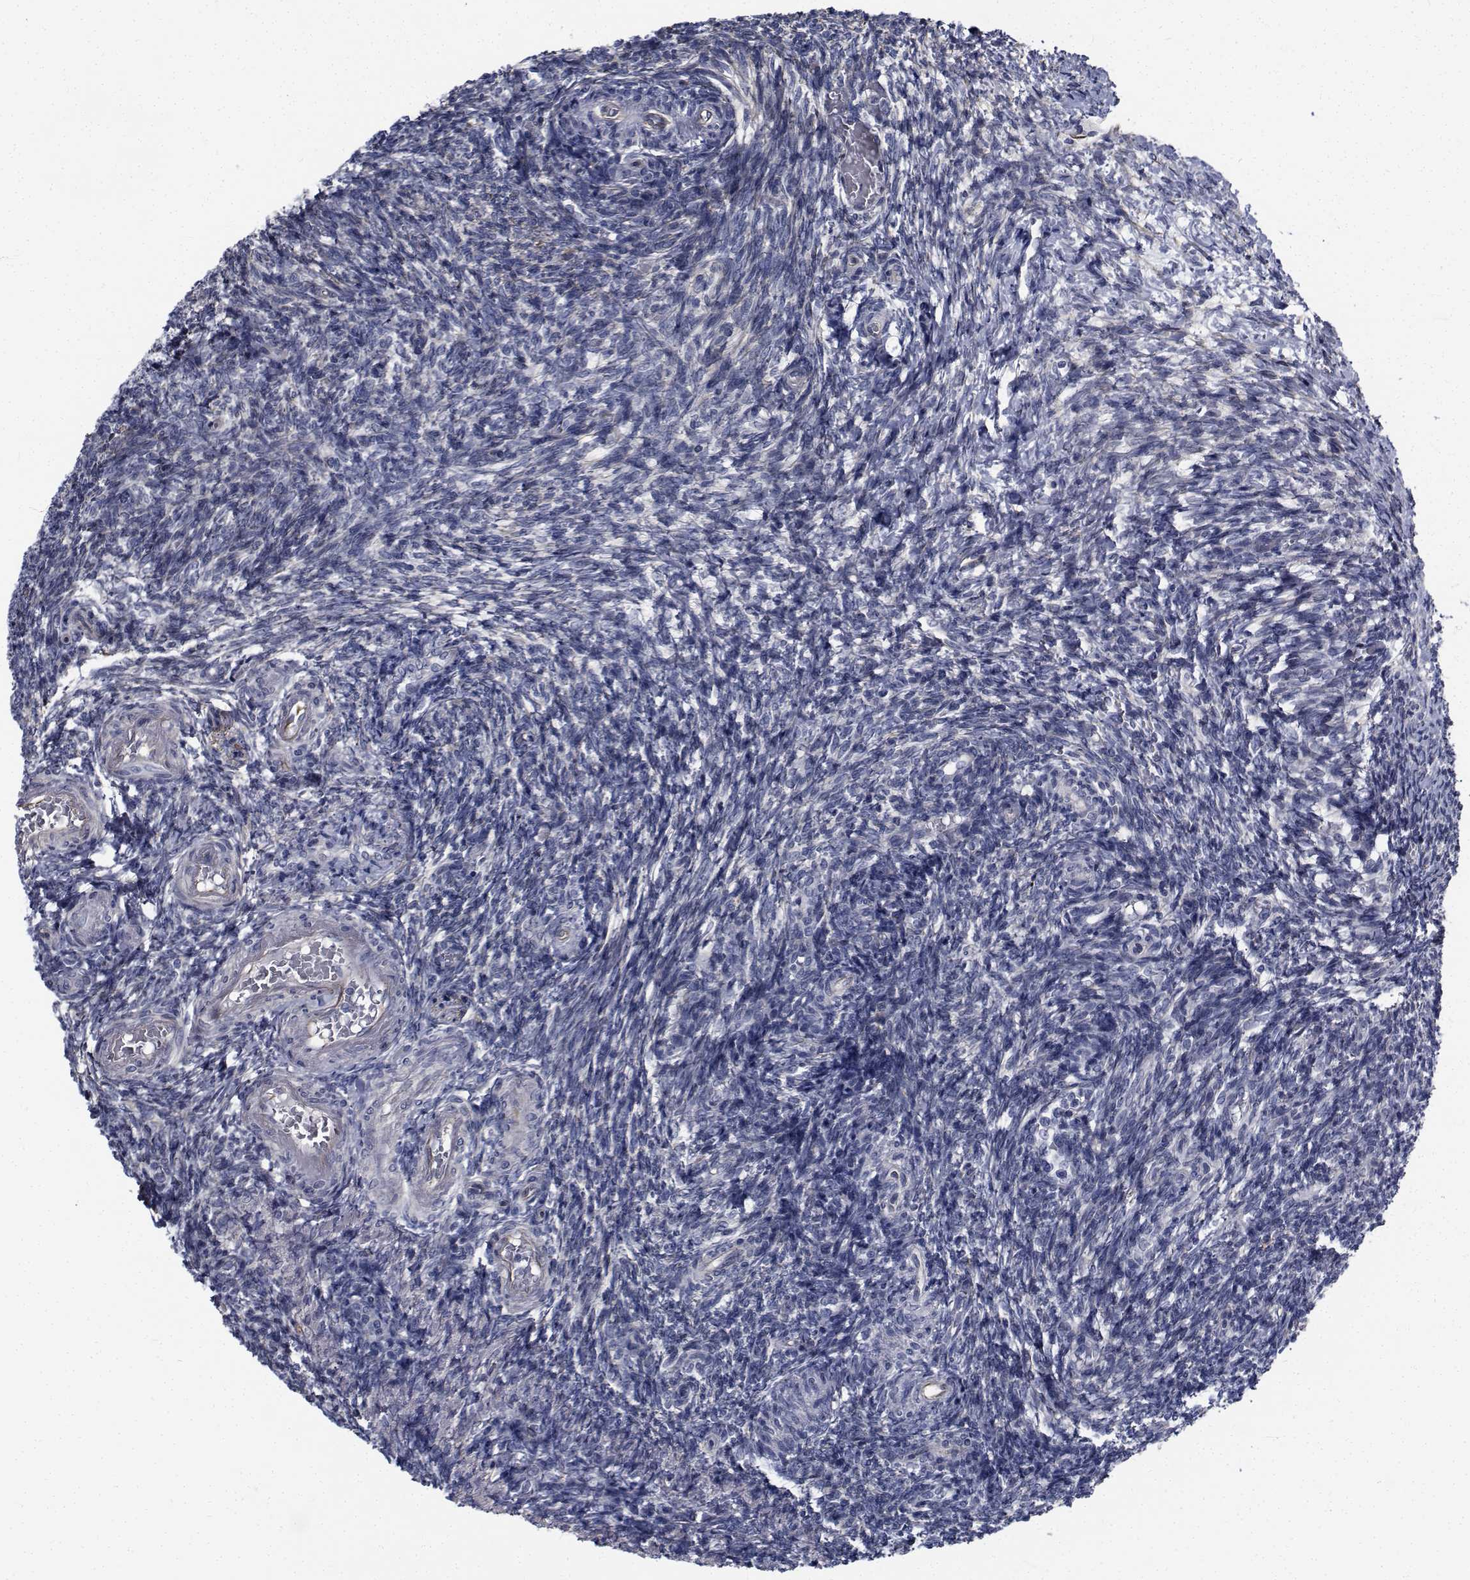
{"staining": {"intensity": "negative", "quantity": "none", "location": "none"}, "tissue": "ovary", "cell_type": "Ovarian stroma cells", "image_type": "normal", "snomed": [{"axis": "morphology", "description": "Normal tissue, NOS"}, {"axis": "topography", "description": "Ovary"}], "caption": "IHC of benign human ovary exhibits no staining in ovarian stroma cells. Brightfield microscopy of immunohistochemistry stained with DAB (brown) and hematoxylin (blue), captured at high magnification.", "gene": "TTBK1", "patient": {"sex": "female", "age": 39}}